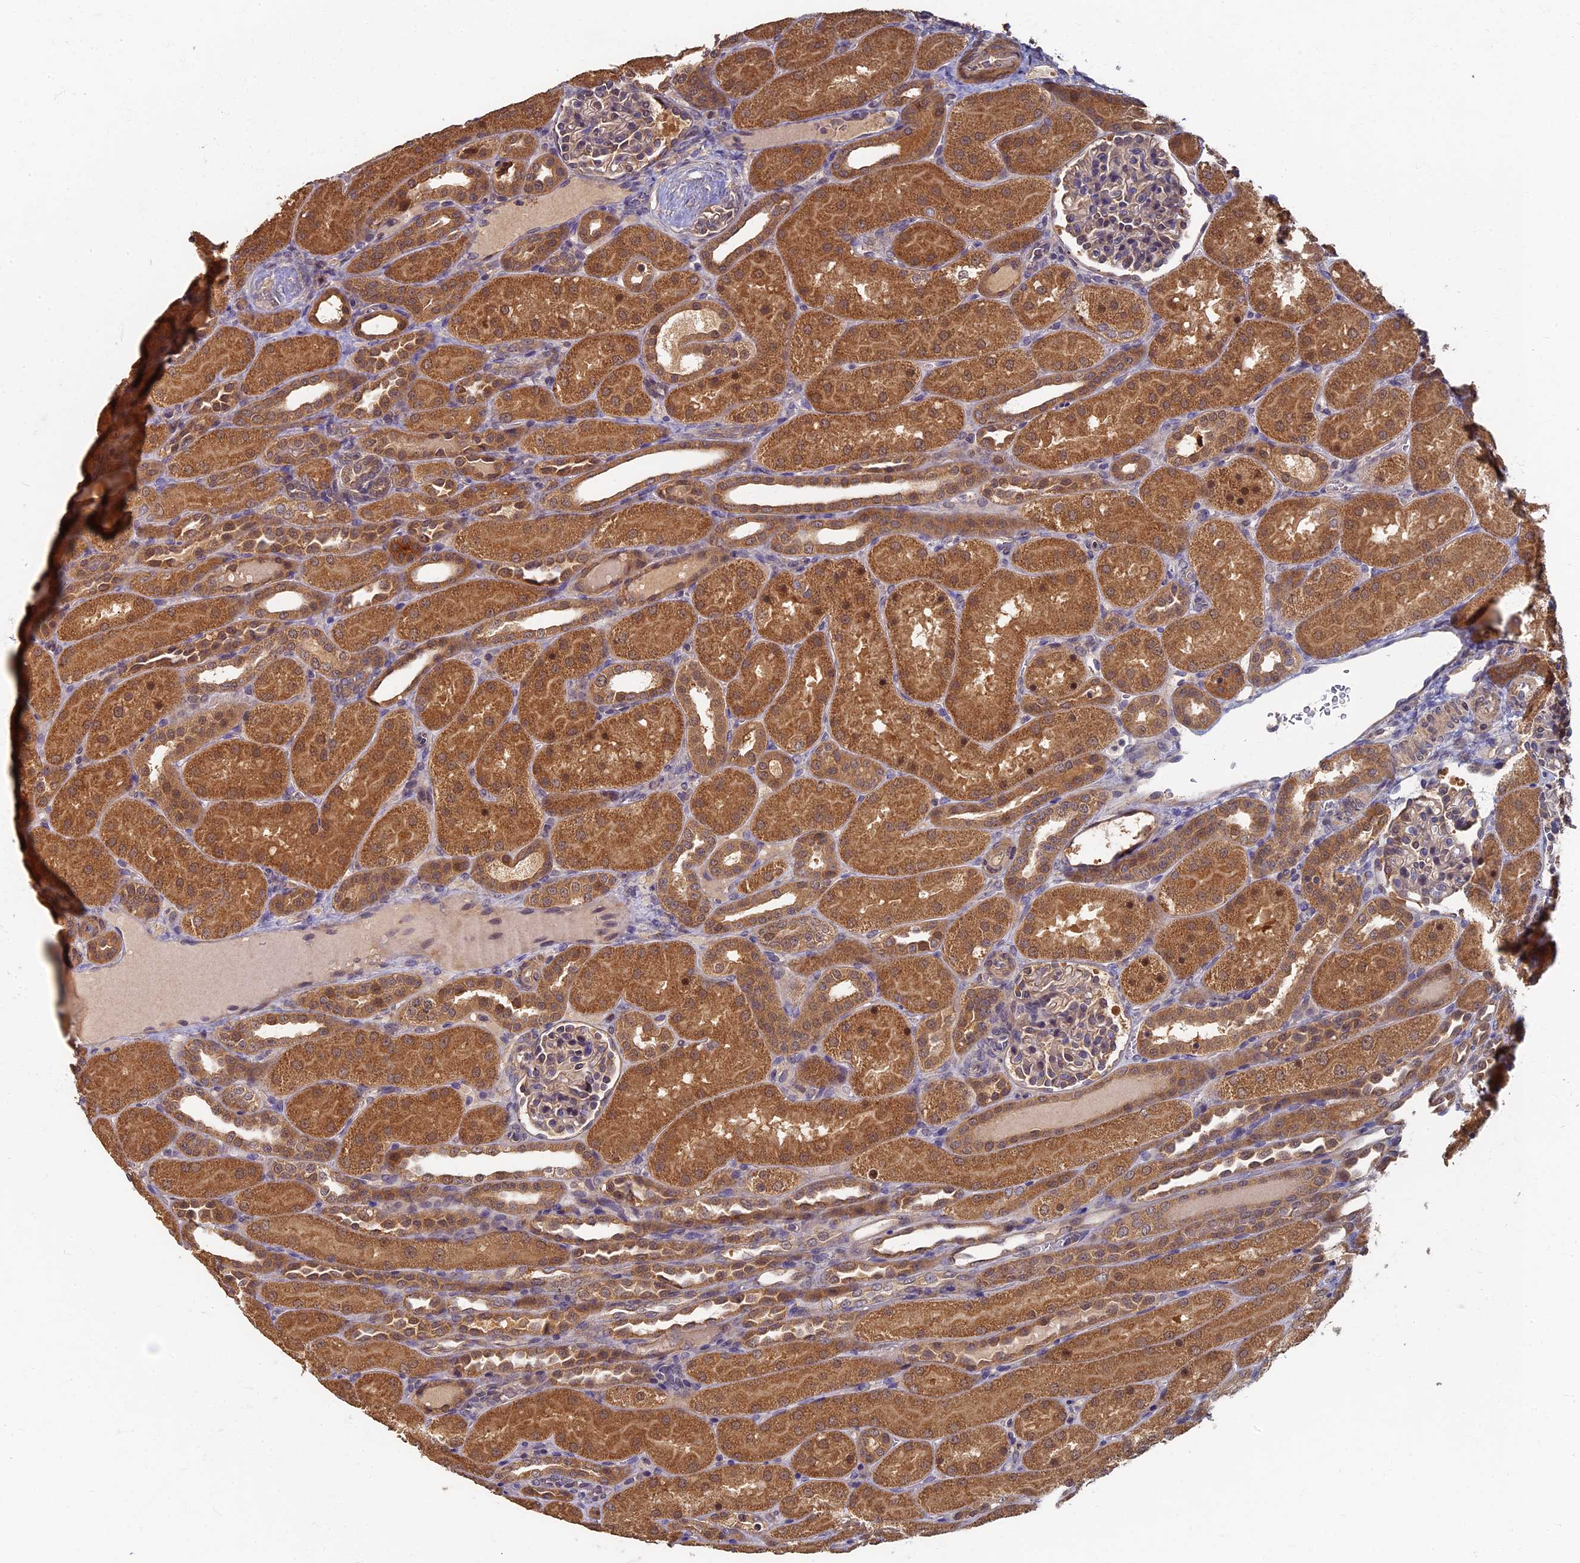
{"staining": {"intensity": "weak", "quantity": "<25%", "location": "nuclear"}, "tissue": "kidney", "cell_type": "Cells in glomeruli", "image_type": "normal", "snomed": [{"axis": "morphology", "description": "Normal tissue, NOS"}, {"axis": "topography", "description": "Kidney"}], "caption": "The micrograph displays no significant expression in cells in glomeruli of kidney.", "gene": "RSPH3", "patient": {"sex": "male", "age": 1}}